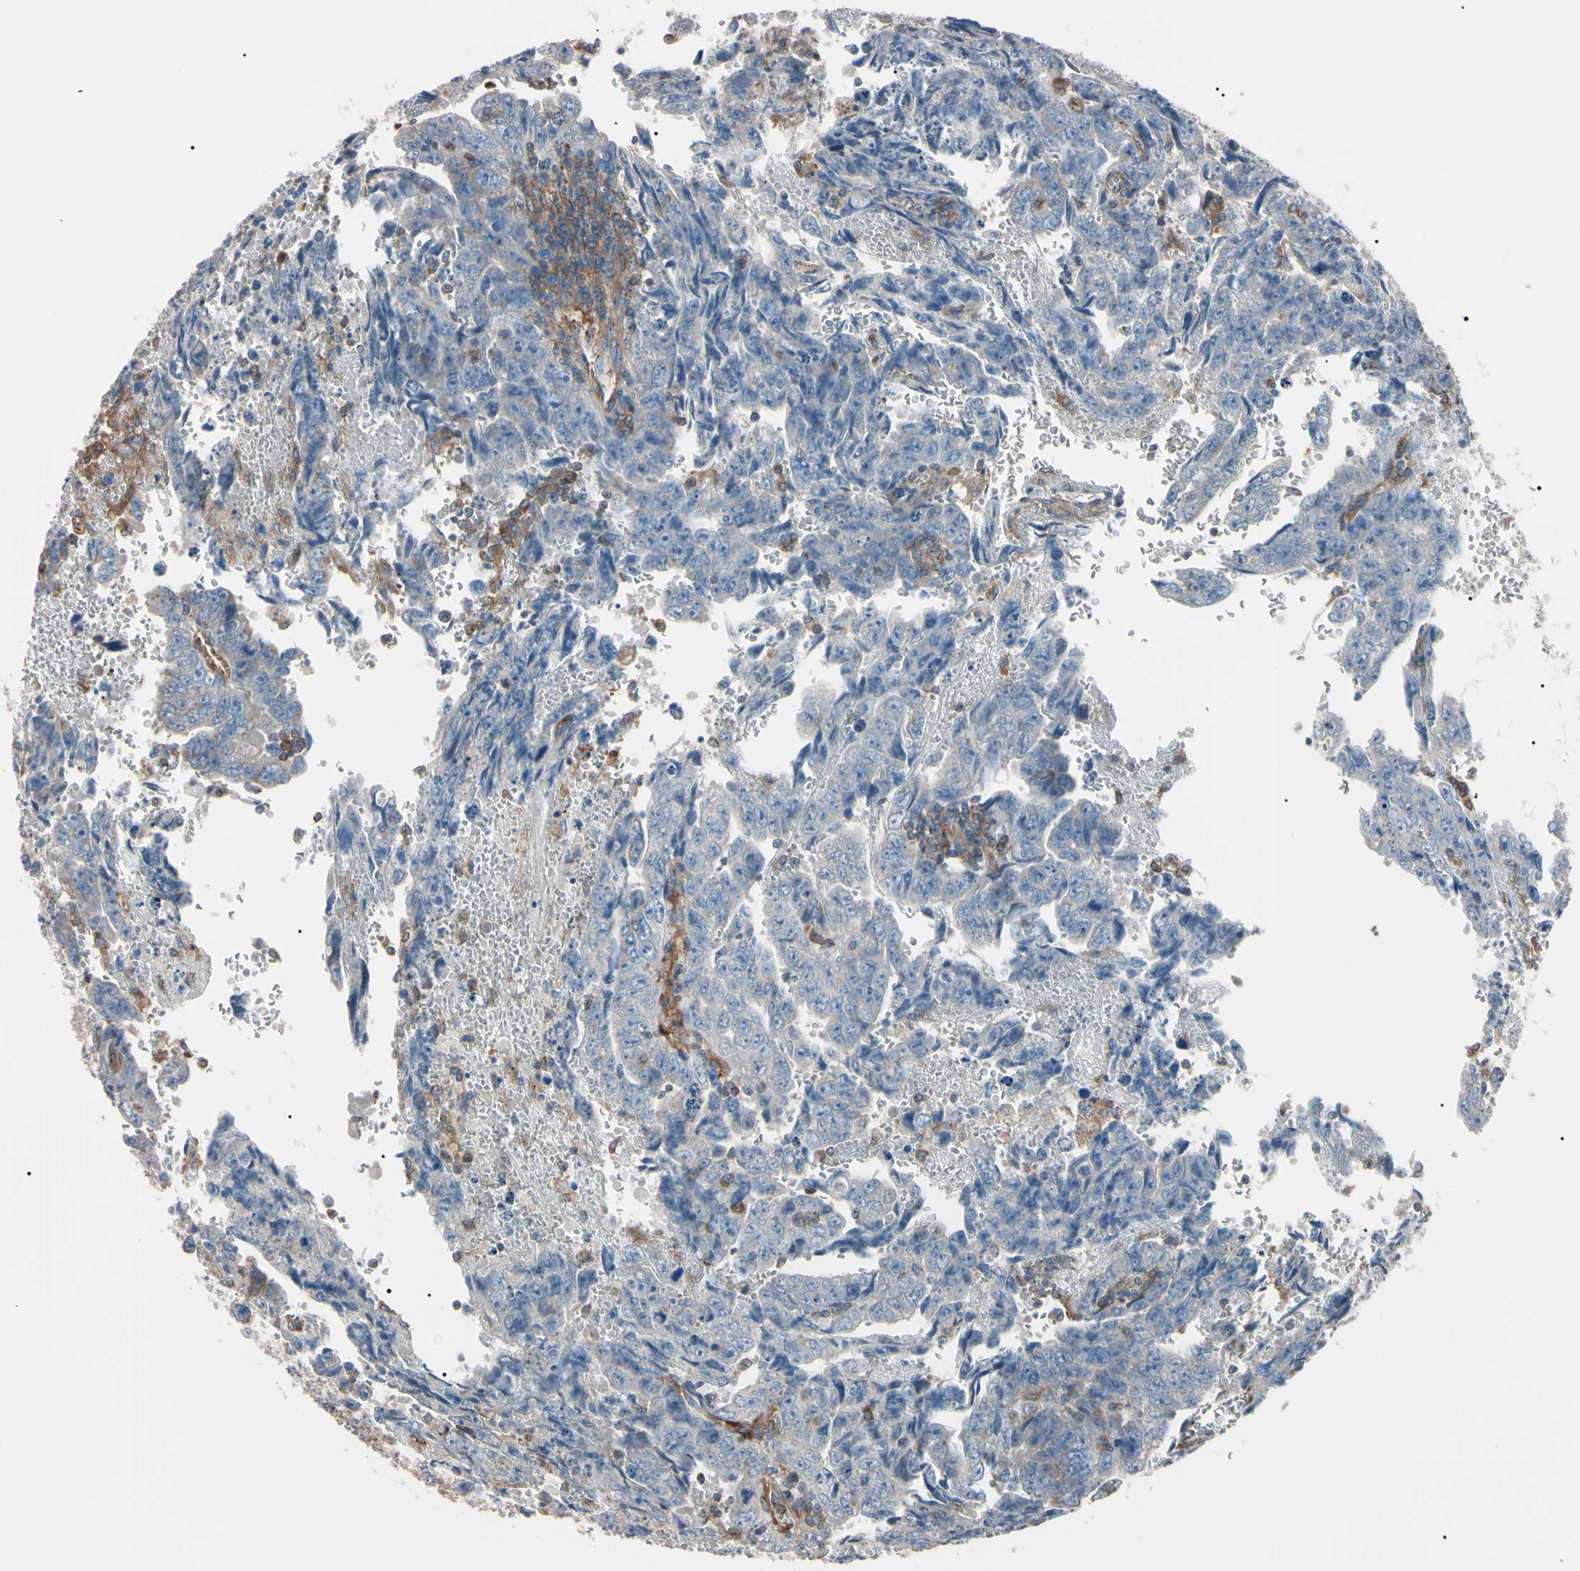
{"staining": {"intensity": "weak", "quantity": ">75%", "location": "cytoplasmic/membranous"}, "tissue": "testis cancer", "cell_type": "Tumor cells", "image_type": "cancer", "snomed": [{"axis": "morphology", "description": "Carcinoma, Embryonal, NOS"}, {"axis": "topography", "description": "Testis"}], "caption": "A histopathology image showing weak cytoplasmic/membranous staining in approximately >75% of tumor cells in testis cancer, as visualized by brown immunohistochemical staining.", "gene": "PRKACA", "patient": {"sex": "male", "age": 28}}